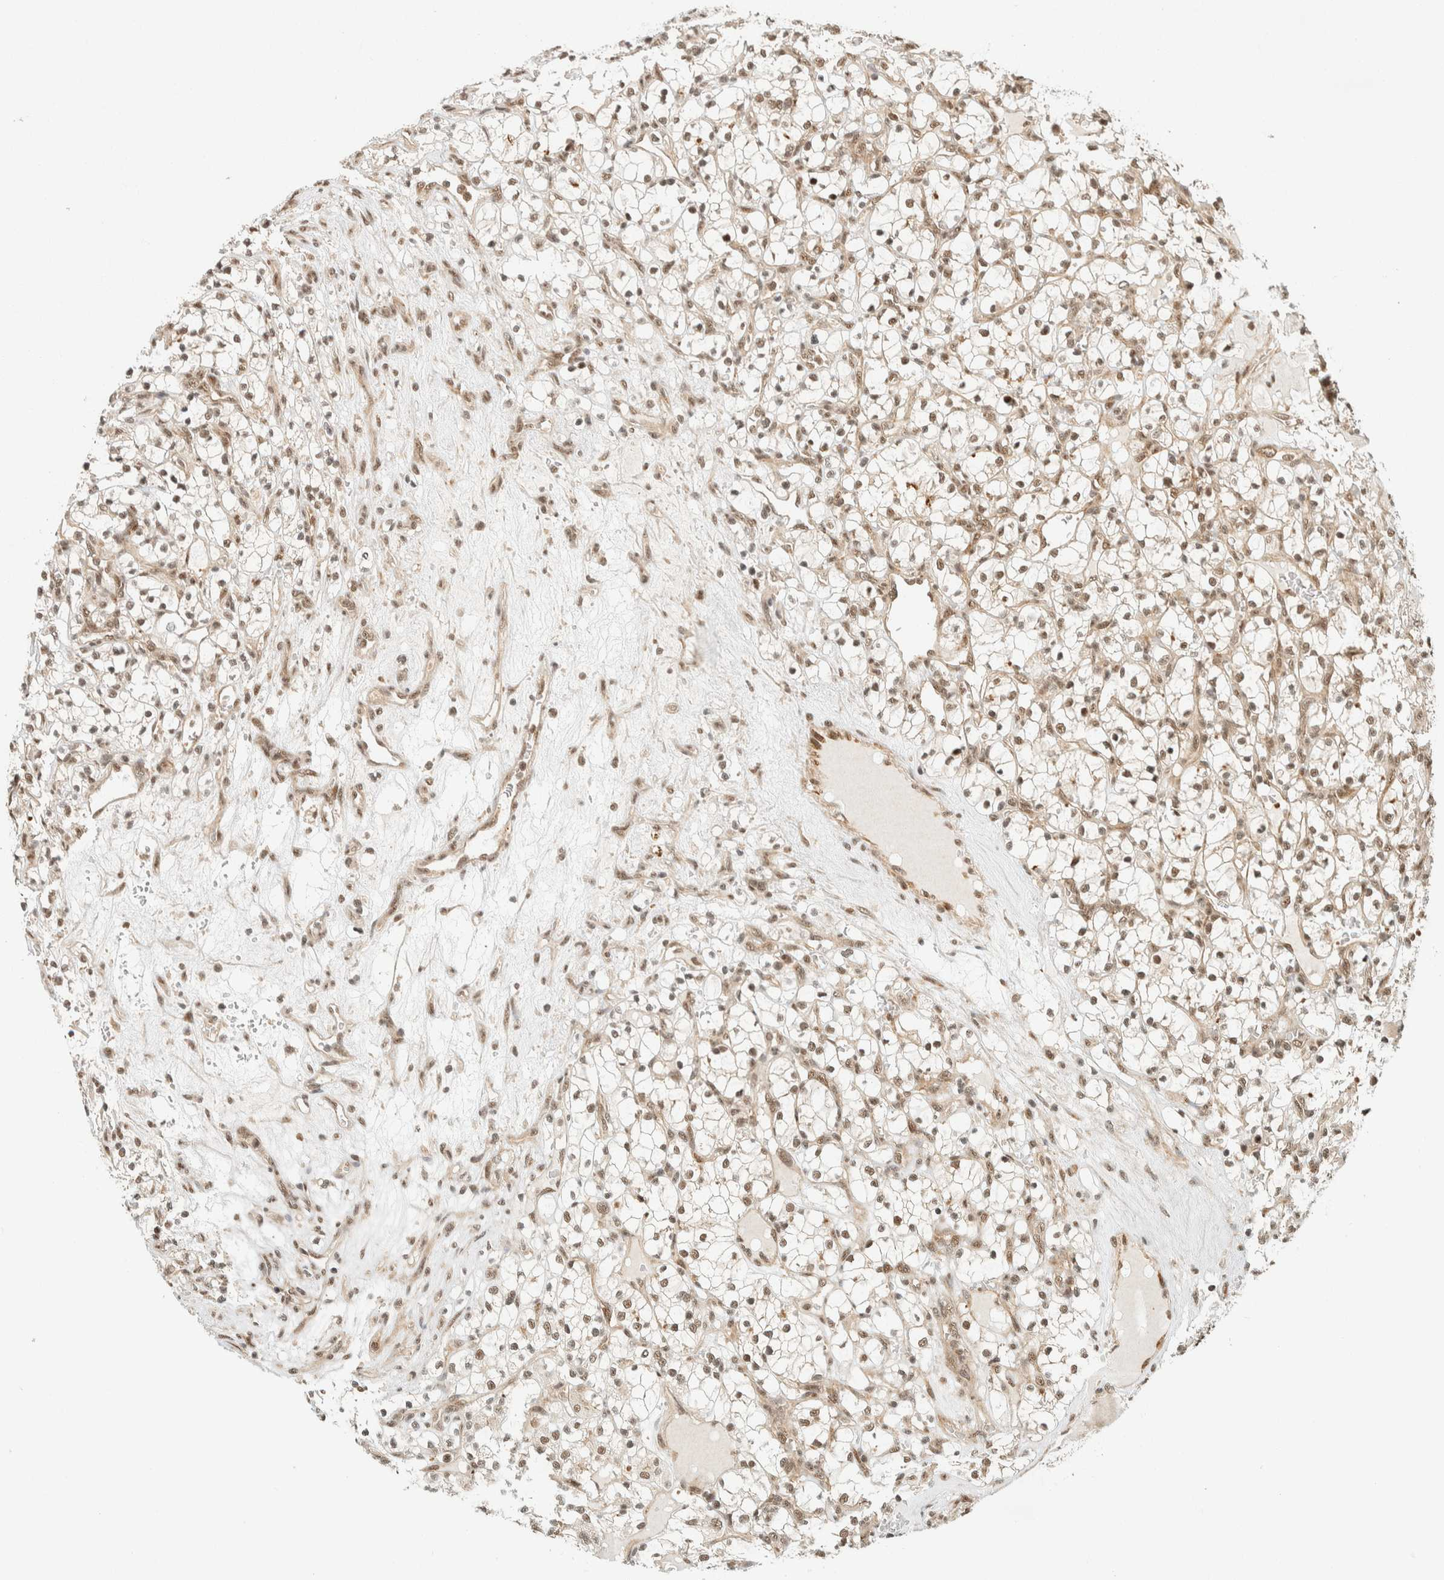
{"staining": {"intensity": "moderate", "quantity": ">75%", "location": "nuclear"}, "tissue": "renal cancer", "cell_type": "Tumor cells", "image_type": "cancer", "snomed": [{"axis": "morphology", "description": "Adenocarcinoma, NOS"}, {"axis": "topography", "description": "Kidney"}], "caption": "Protein expression by immunohistochemistry reveals moderate nuclear expression in about >75% of tumor cells in renal adenocarcinoma.", "gene": "SIK1", "patient": {"sex": "female", "age": 69}}